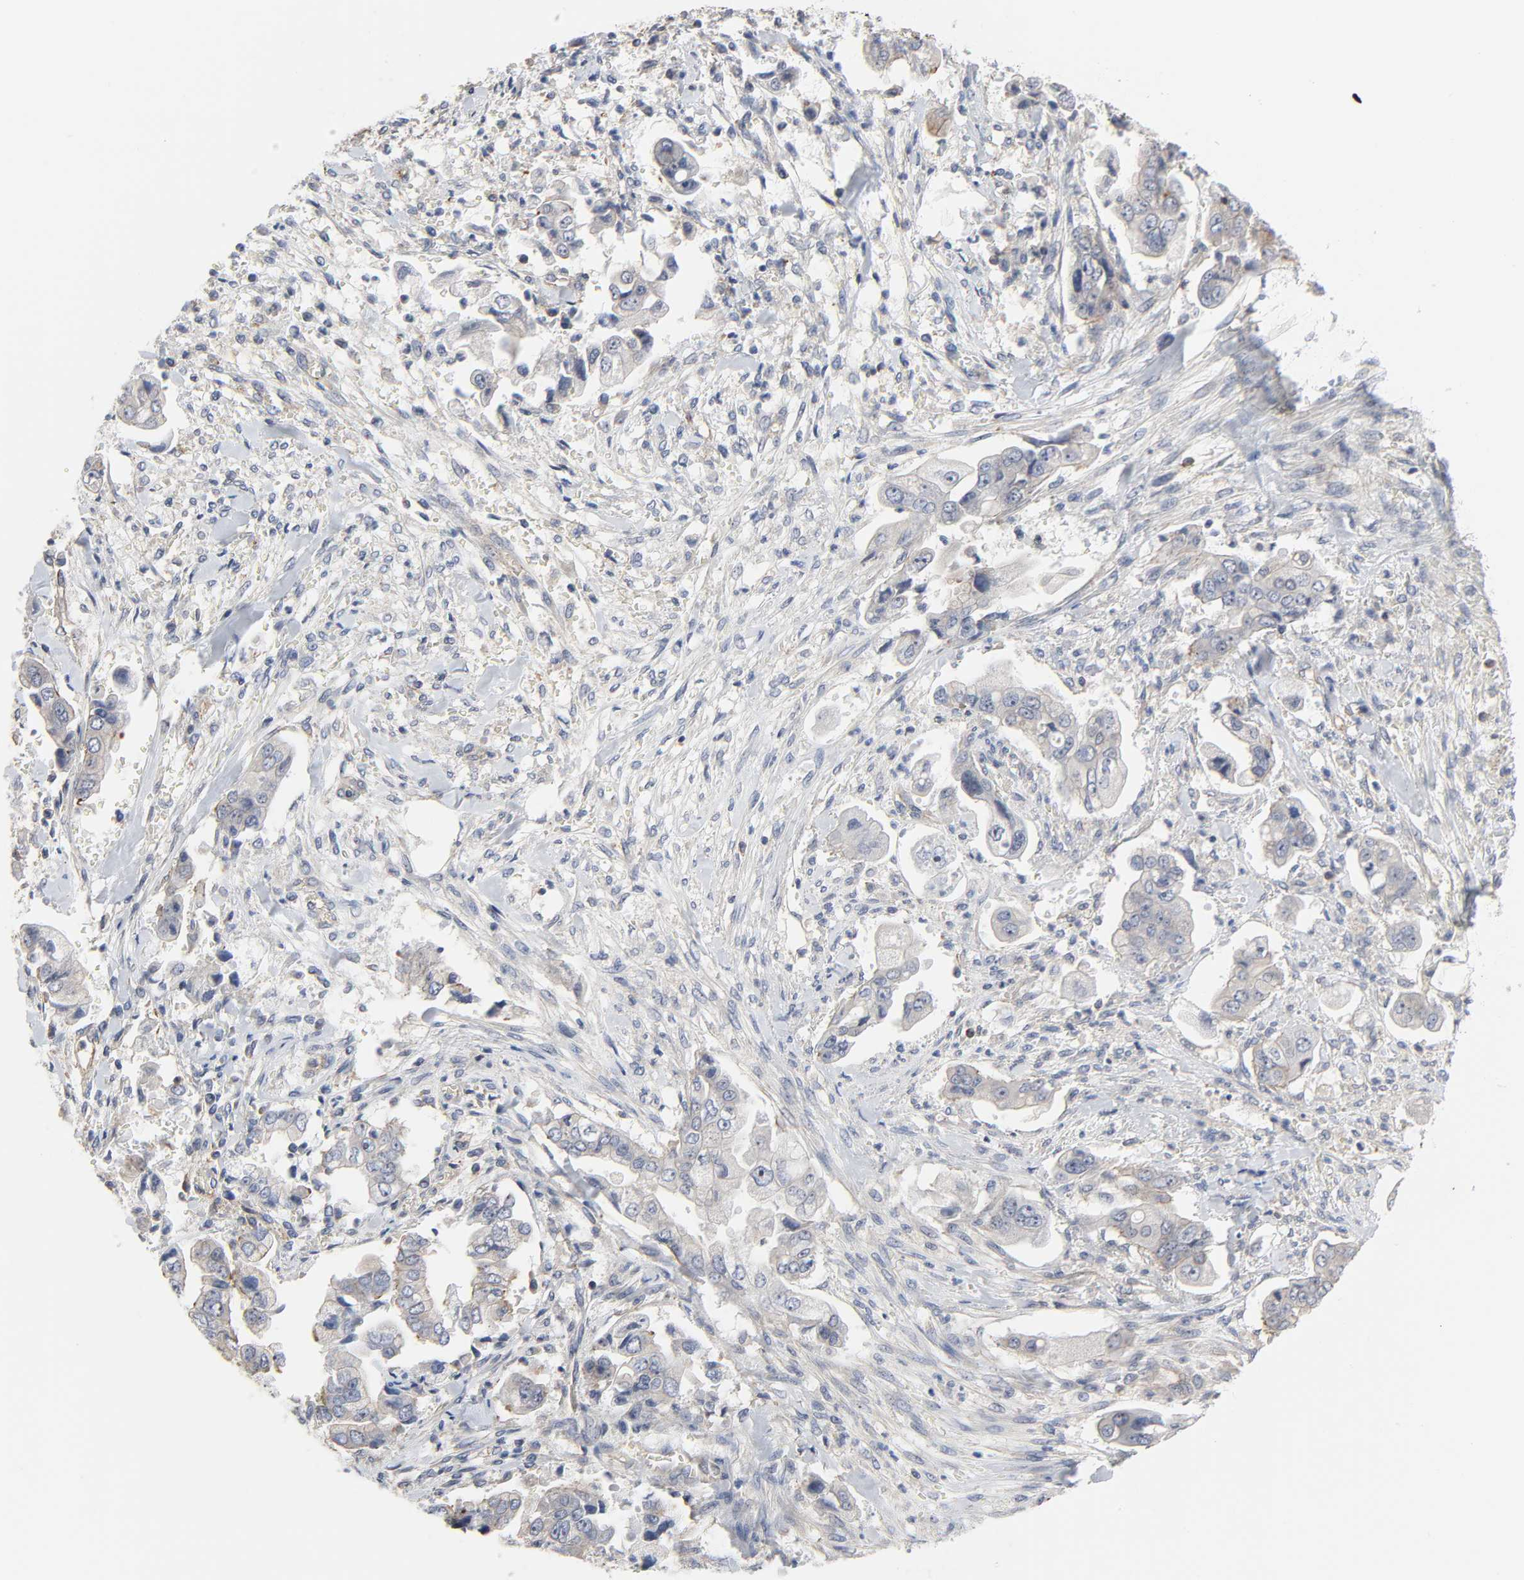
{"staining": {"intensity": "weak", "quantity": "<25%", "location": "cytoplasmic/membranous"}, "tissue": "stomach cancer", "cell_type": "Tumor cells", "image_type": "cancer", "snomed": [{"axis": "morphology", "description": "Adenocarcinoma, NOS"}, {"axis": "topography", "description": "Stomach"}], "caption": "This is a photomicrograph of IHC staining of stomach adenocarcinoma, which shows no staining in tumor cells. The staining was performed using DAB (3,3'-diaminobenzidine) to visualize the protein expression in brown, while the nuclei were stained in blue with hematoxylin (Magnification: 20x).", "gene": "DDX10", "patient": {"sex": "male", "age": 62}}